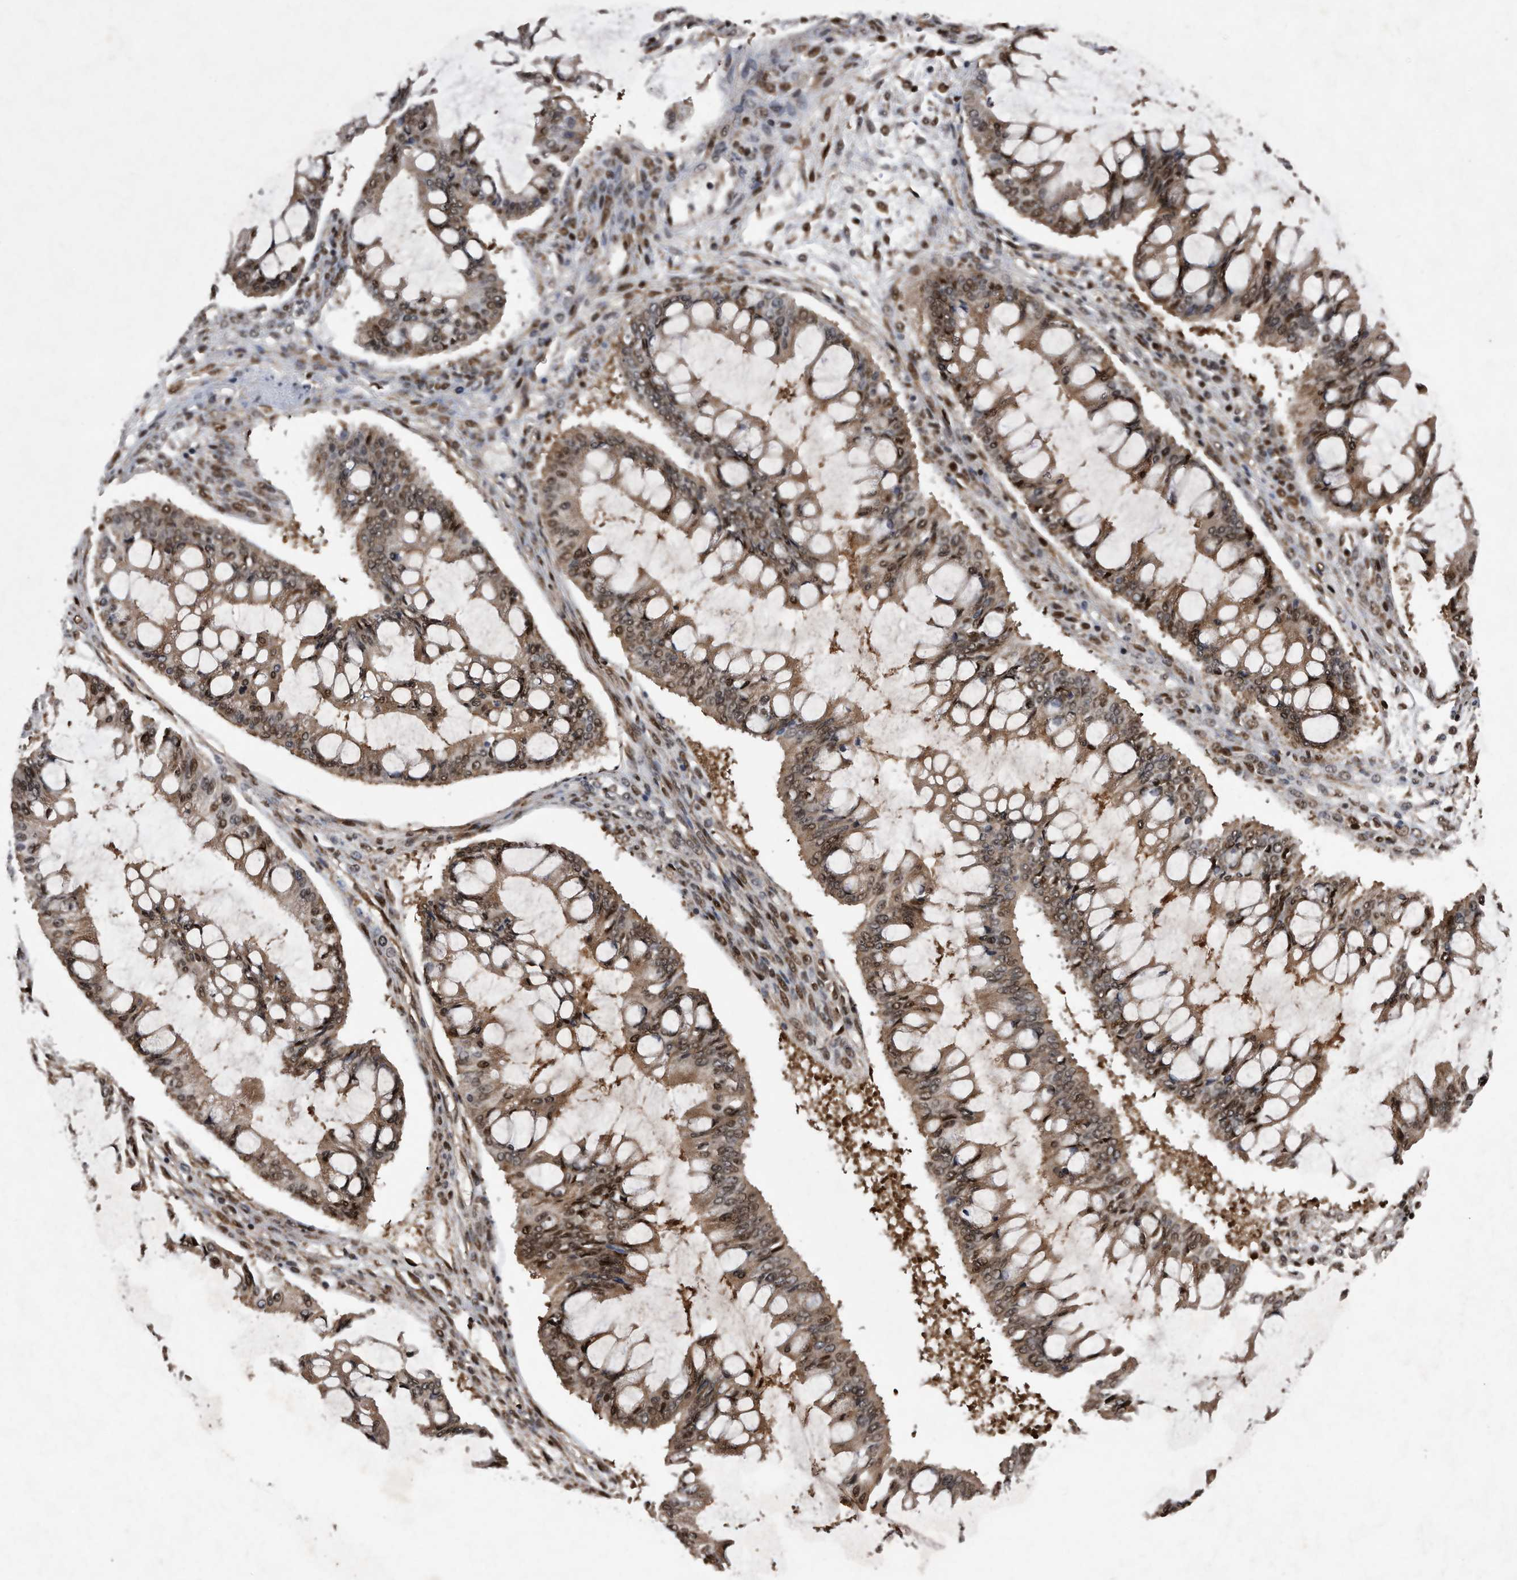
{"staining": {"intensity": "moderate", "quantity": ">75%", "location": "cytoplasmic/membranous,nuclear"}, "tissue": "ovarian cancer", "cell_type": "Tumor cells", "image_type": "cancer", "snomed": [{"axis": "morphology", "description": "Cystadenocarcinoma, mucinous, NOS"}, {"axis": "topography", "description": "Ovary"}], "caption": "Ovarian cancer (mucinous cystadenocarcinoma) was stained to show a protein in brown. There is medium levels of moderate cytoplasmic/membranous and nuclear positivity in about >75% of tumor cells.", "gene": "RAD23B", "patient": {"sex": "female", "age": 73}}